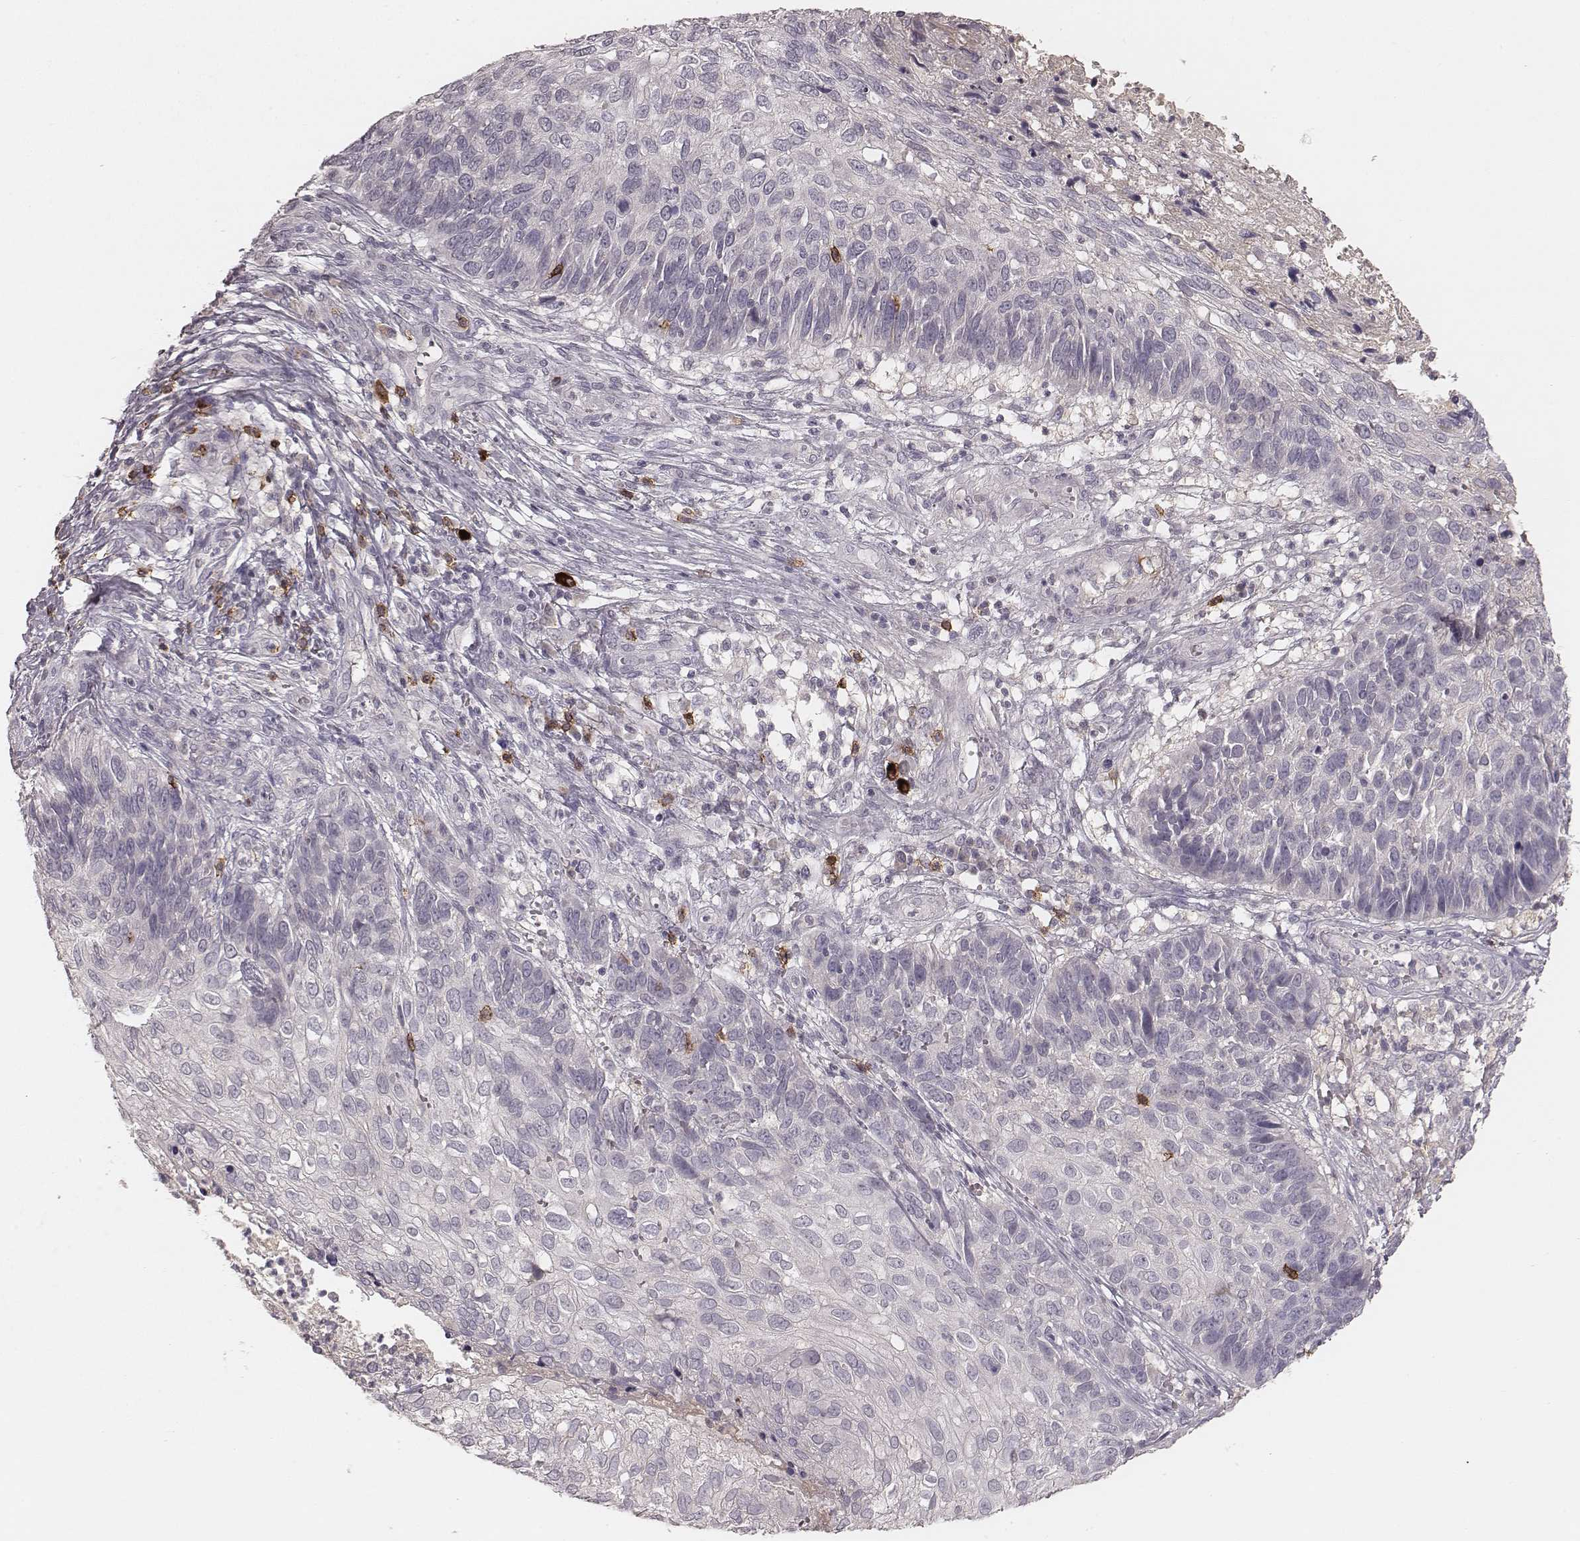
{"staining": {"intensity": "negative", "quantity": "none", "location": "none"}, "tissue": "skin cancer", "cell_type": "Tumor cells", "image_type": "cancer", "snomed": [{"axis": "morphology", "description": "Squamous cell carcinoma, NOS"}, {"axis": "topography", "description": "Skin"}], "caption": "This micrograph is of skin cancer (squamous cell carcinoma) stained with IHC to label a protein in brown with the nuclei are counter-stained blue. There is no positivity in tumor cells.", "gene": "CD8A", "patient": {"sex": "male", "age": 92}}